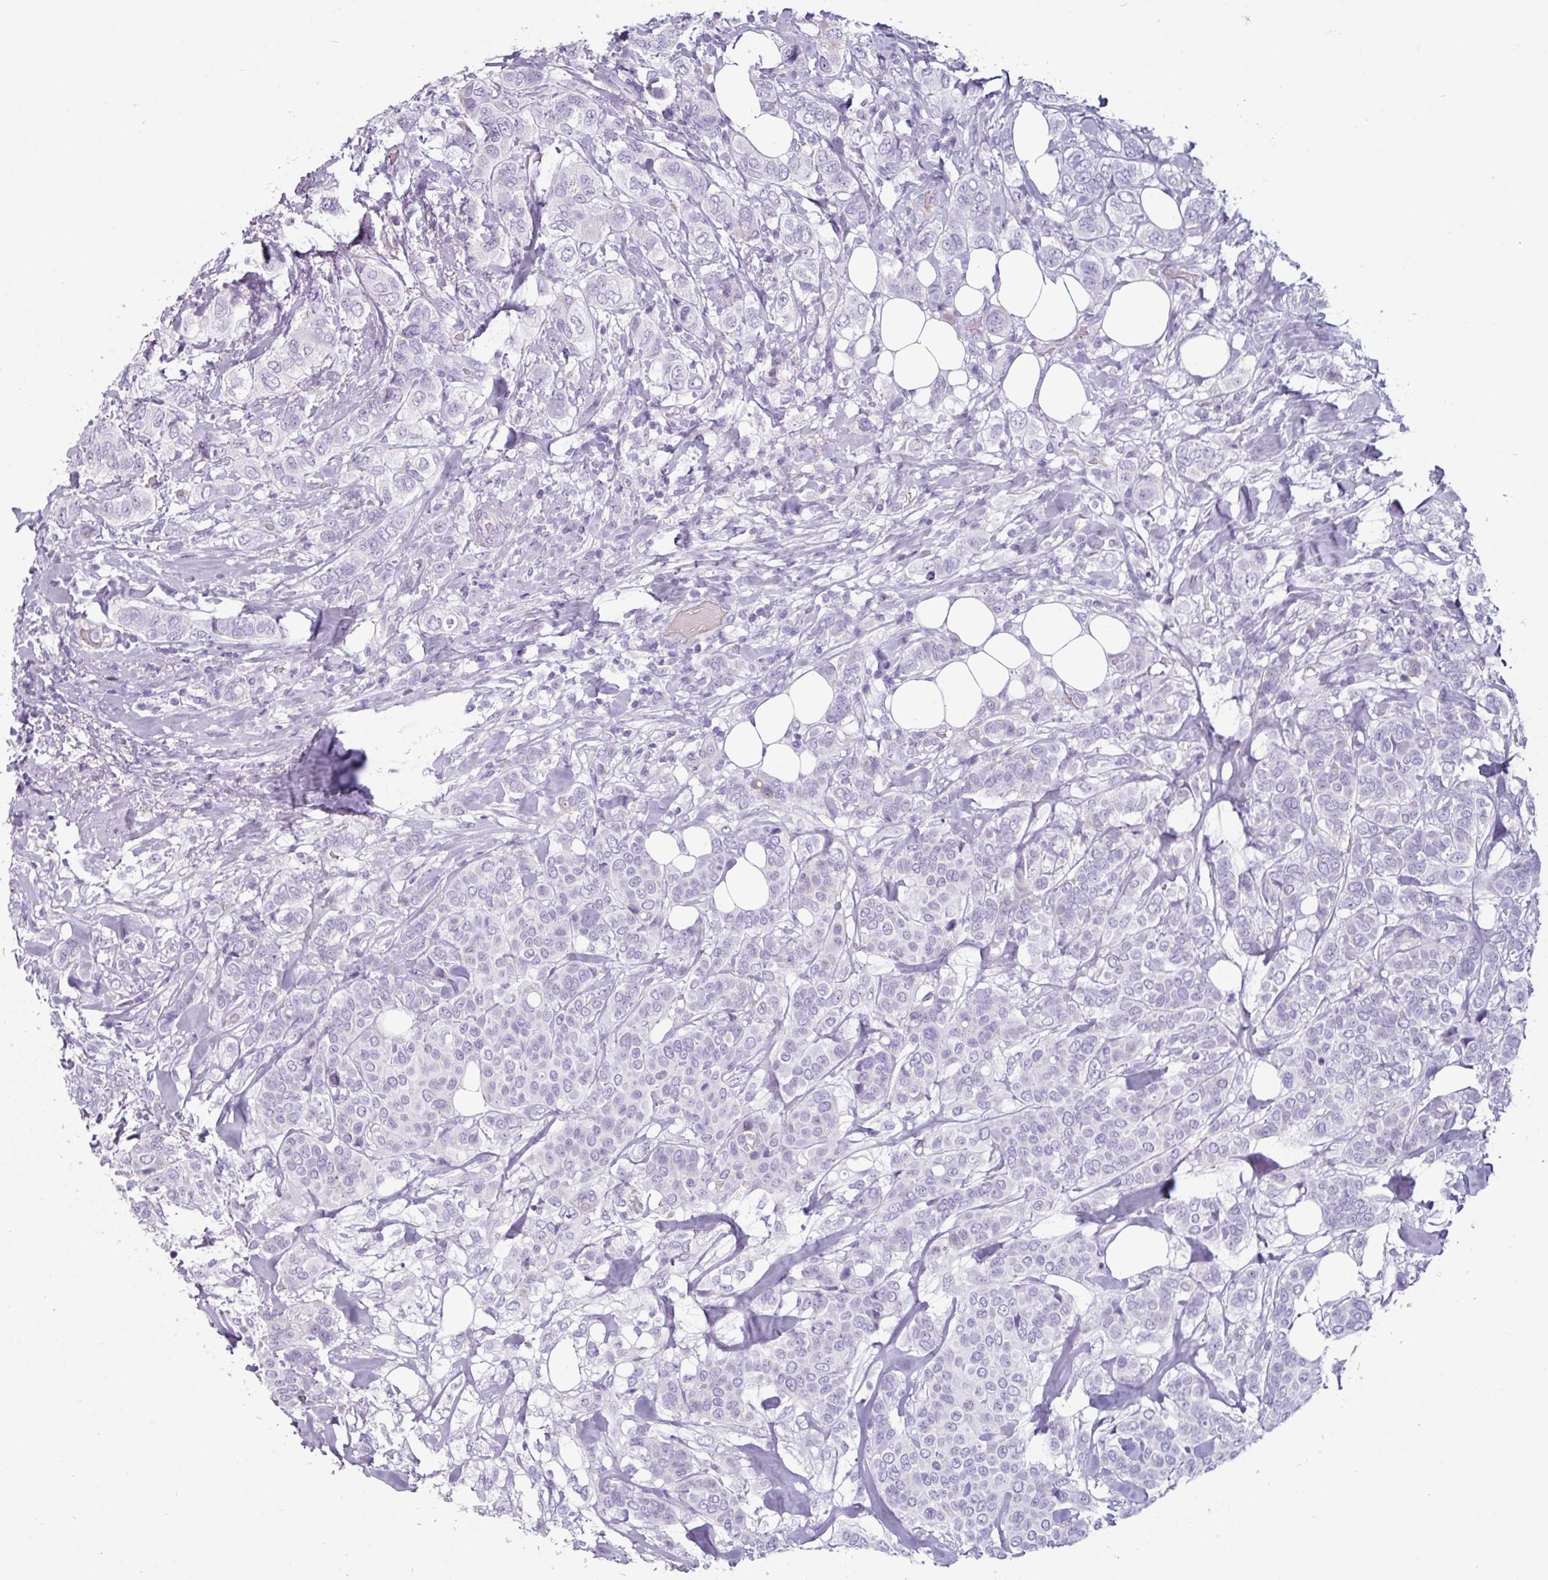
{"staining": {"intensity": "negative", "quantity": "none", "location": "none"}, "tissue": "breast cancer", "cell_type": "Tumor cells", "image_type": "cancer", "snomed": [{"axis": "morphology", "description": "Lobular carcinoma"}, {"axis": "topography", "description": "Breast"}], "caption": "The IHC histopathology image has no significant expression in tumor cells of lobular carcinoma (breast) tissue. The staining was performed using DAB to visualize the protein expression in brown, while the nuclei were stained in blue with hematoxylin (Magnification: 20x).", "gene": "CLCA1", "patient": {"sex": "female", "age": 51}}